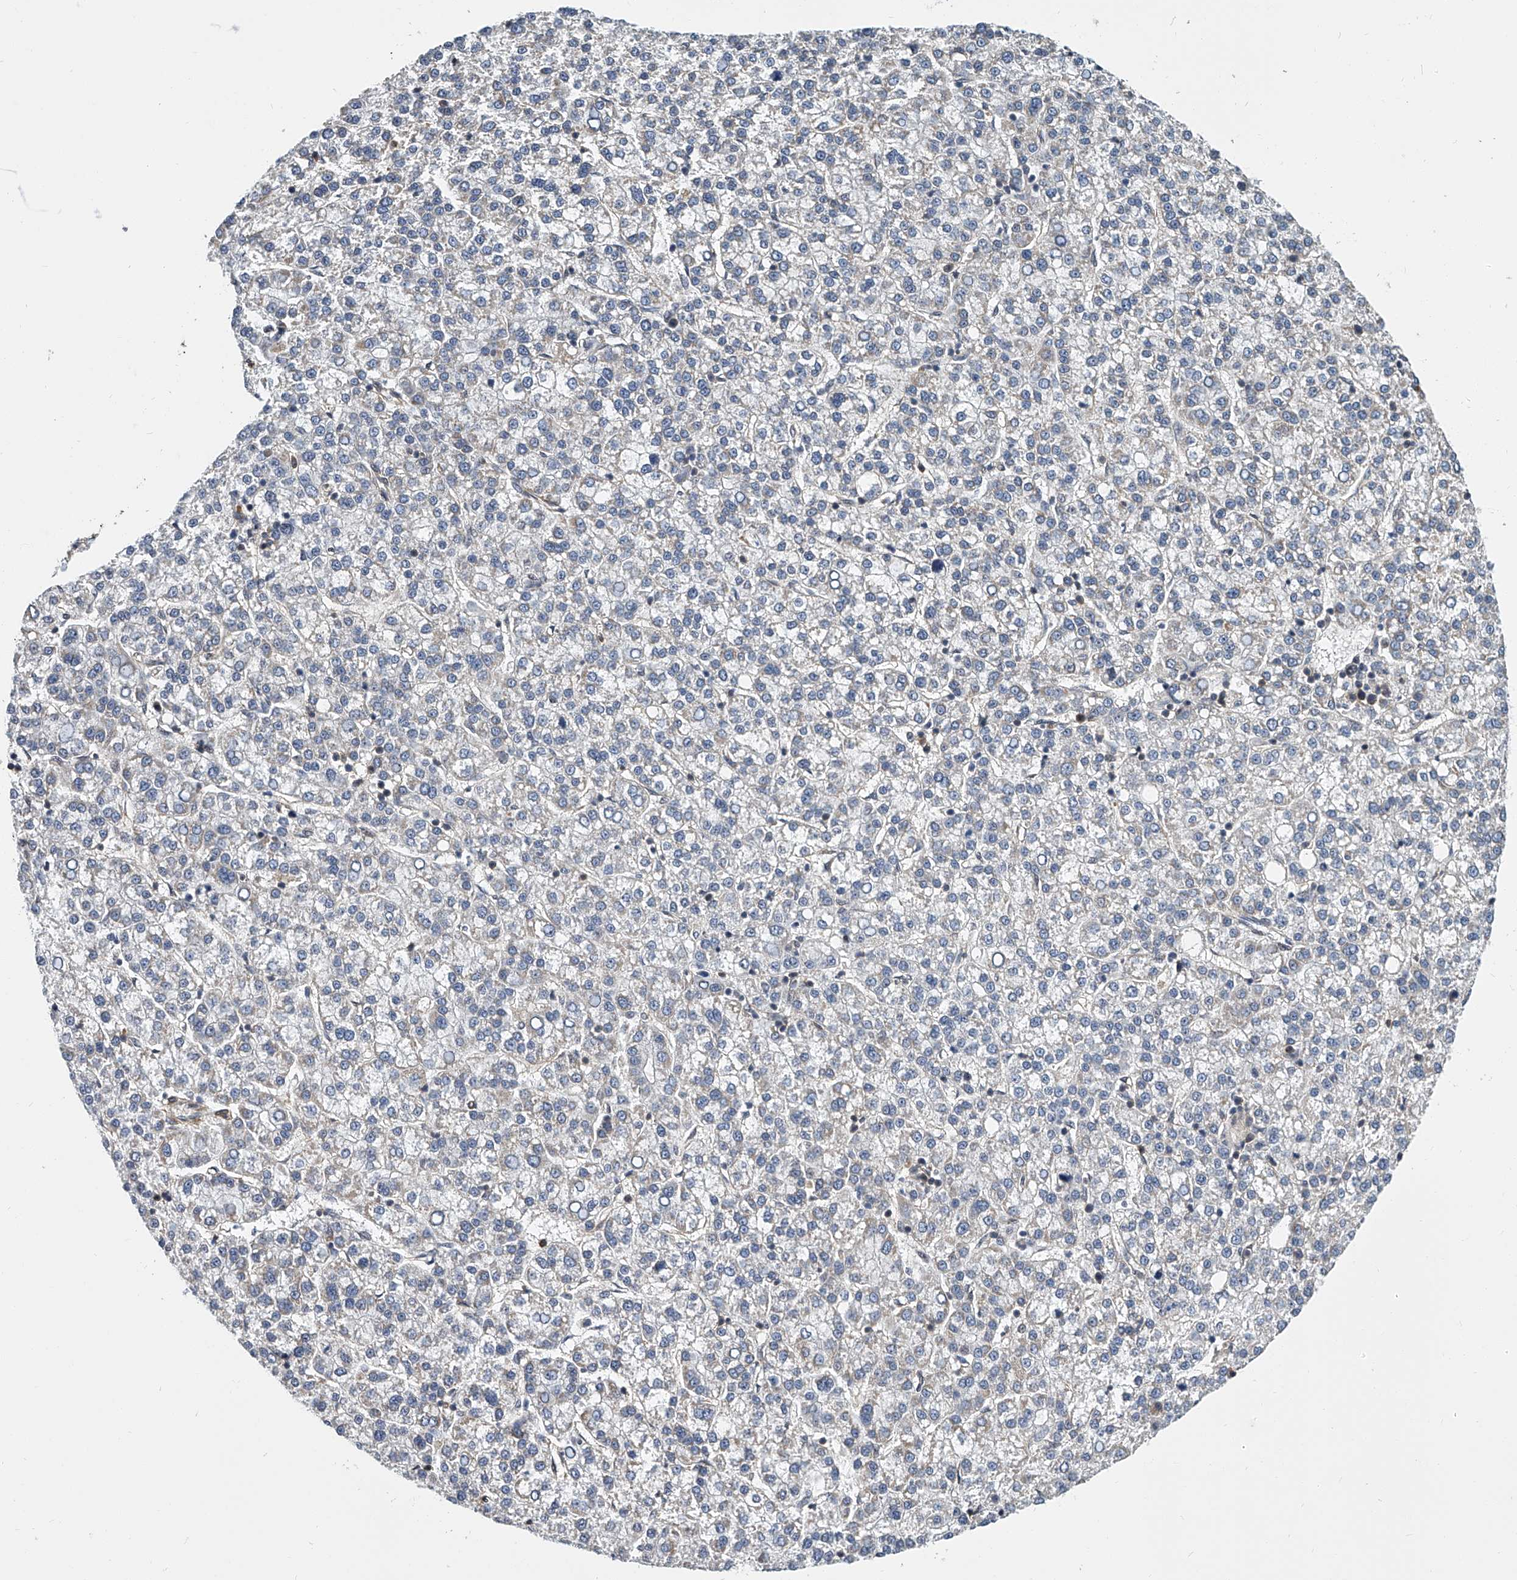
{"staining": {"intensity": "negative", "quantity": "none", "location": "none"}, "tissue": "liver cancer", "cell_type": "Tumor cells", "image_type": "cancer", "snomed": [{"axis": "morphology", "description": "Carcinoma, Hepatocellular, NOS"}, {"axis": "topography", "description": "Liver"}], "caption": "Tumor cells are negative for brown protein staining in hepatocellular carcinoma (liver).", "gene": "CD200", "patient": {"sex": "female", "age": 58}}